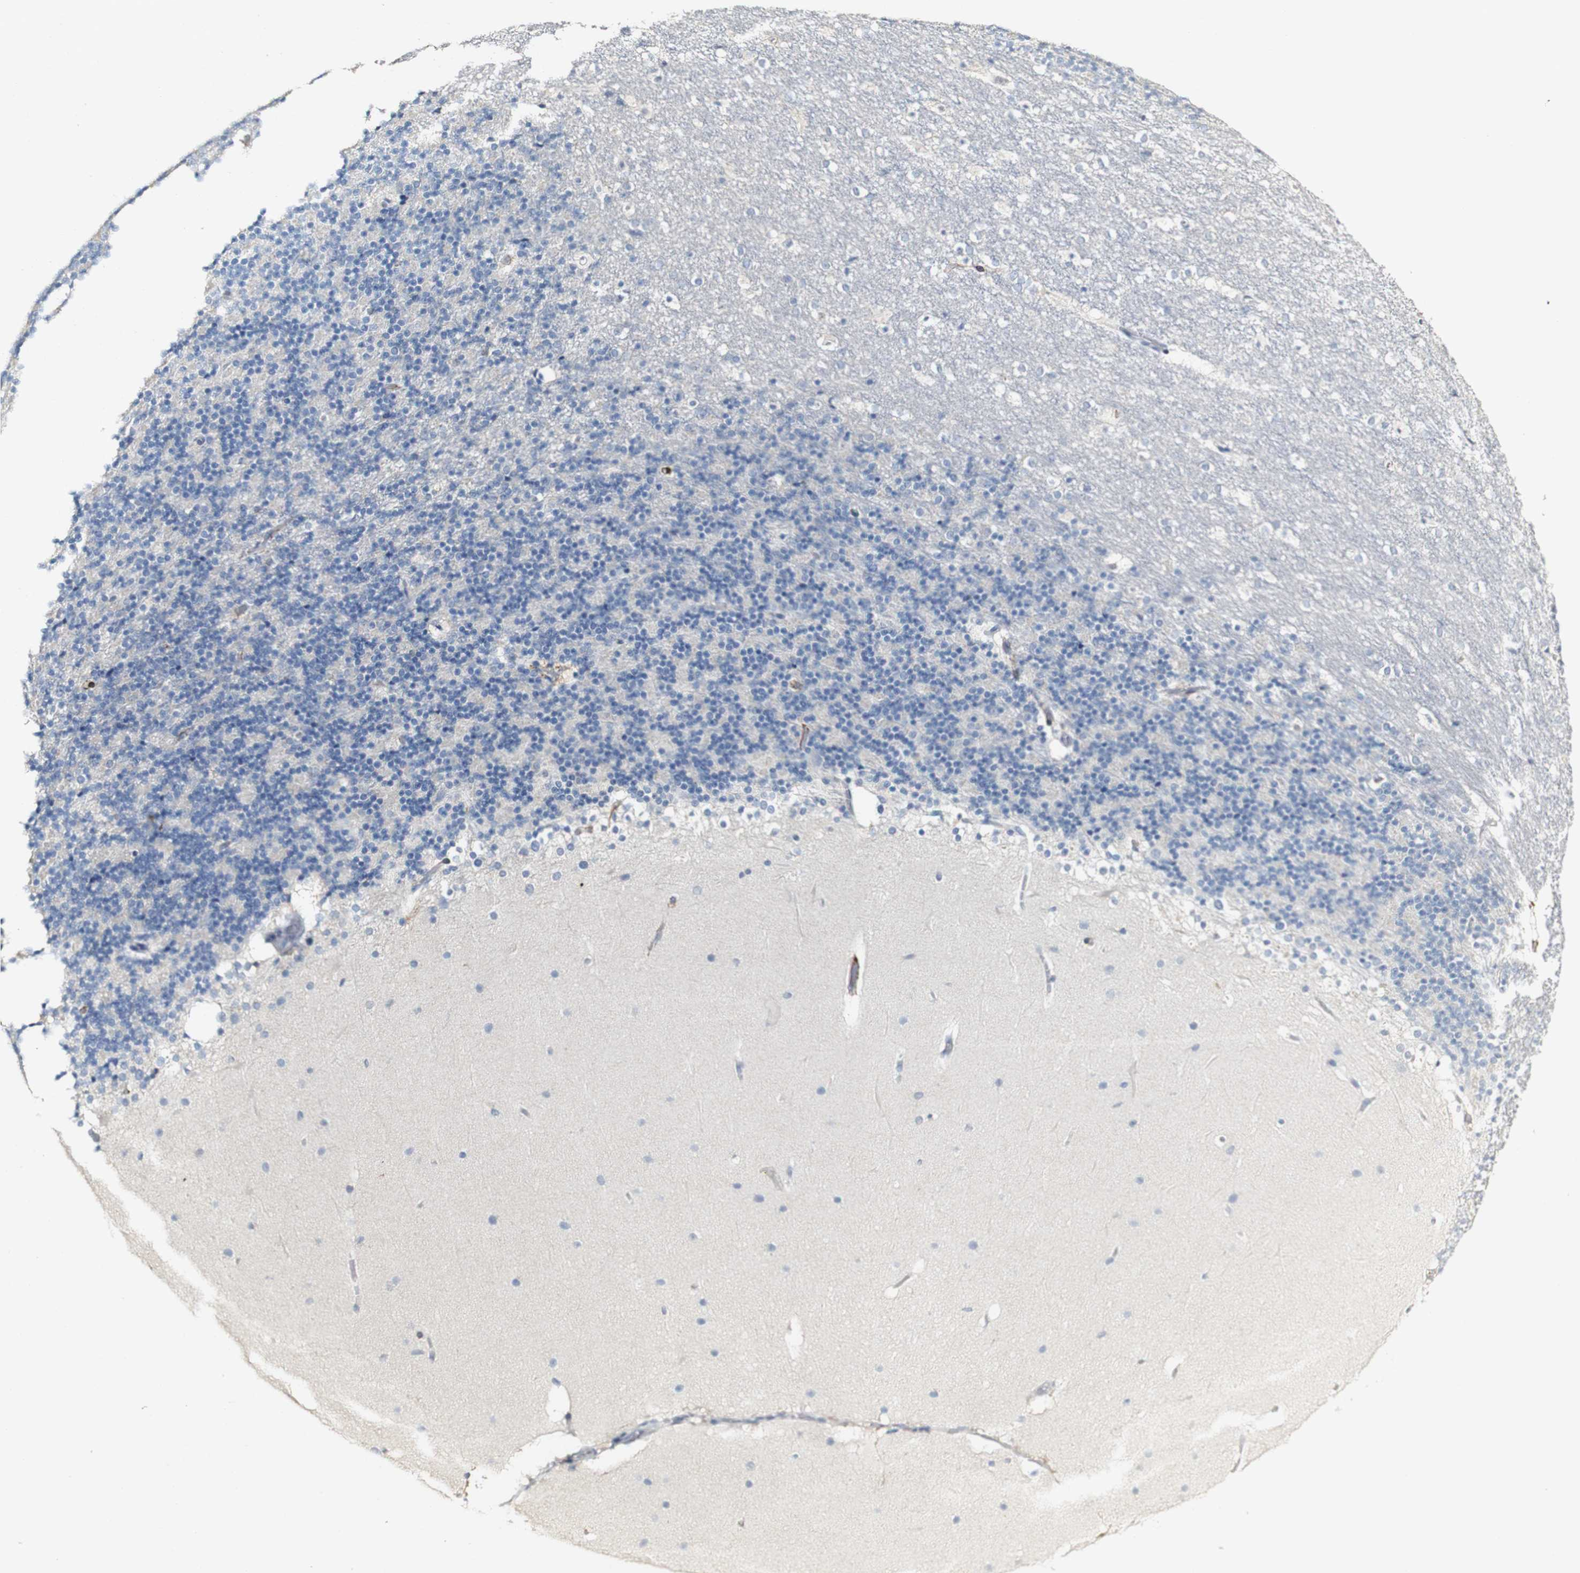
{"staining": {"intensity": "negative", "quantity": "none", "location": "none"}, "tissue": "cerebellum", "cell_type": "Cells in granular layer", "image_type": "normal", "snomed": [{"axis": "morphology", "description": "Normal tissue, NOS"}, {"axis": "topography", "description": "Cerebellum"}], "caption": "High power microscopy micrograph of an immunohistochemistry (IHC) histopathology image of normal cerebellum, revealing no significant staining in cells in granular layer. The staining is performed using DAB (3,3'-diaminobenzidine) brown chromogen with nuclei counter-stained in using hematoxylin.", "gene": "FMO3", "patient": {"sex": "female", "age": 19}}